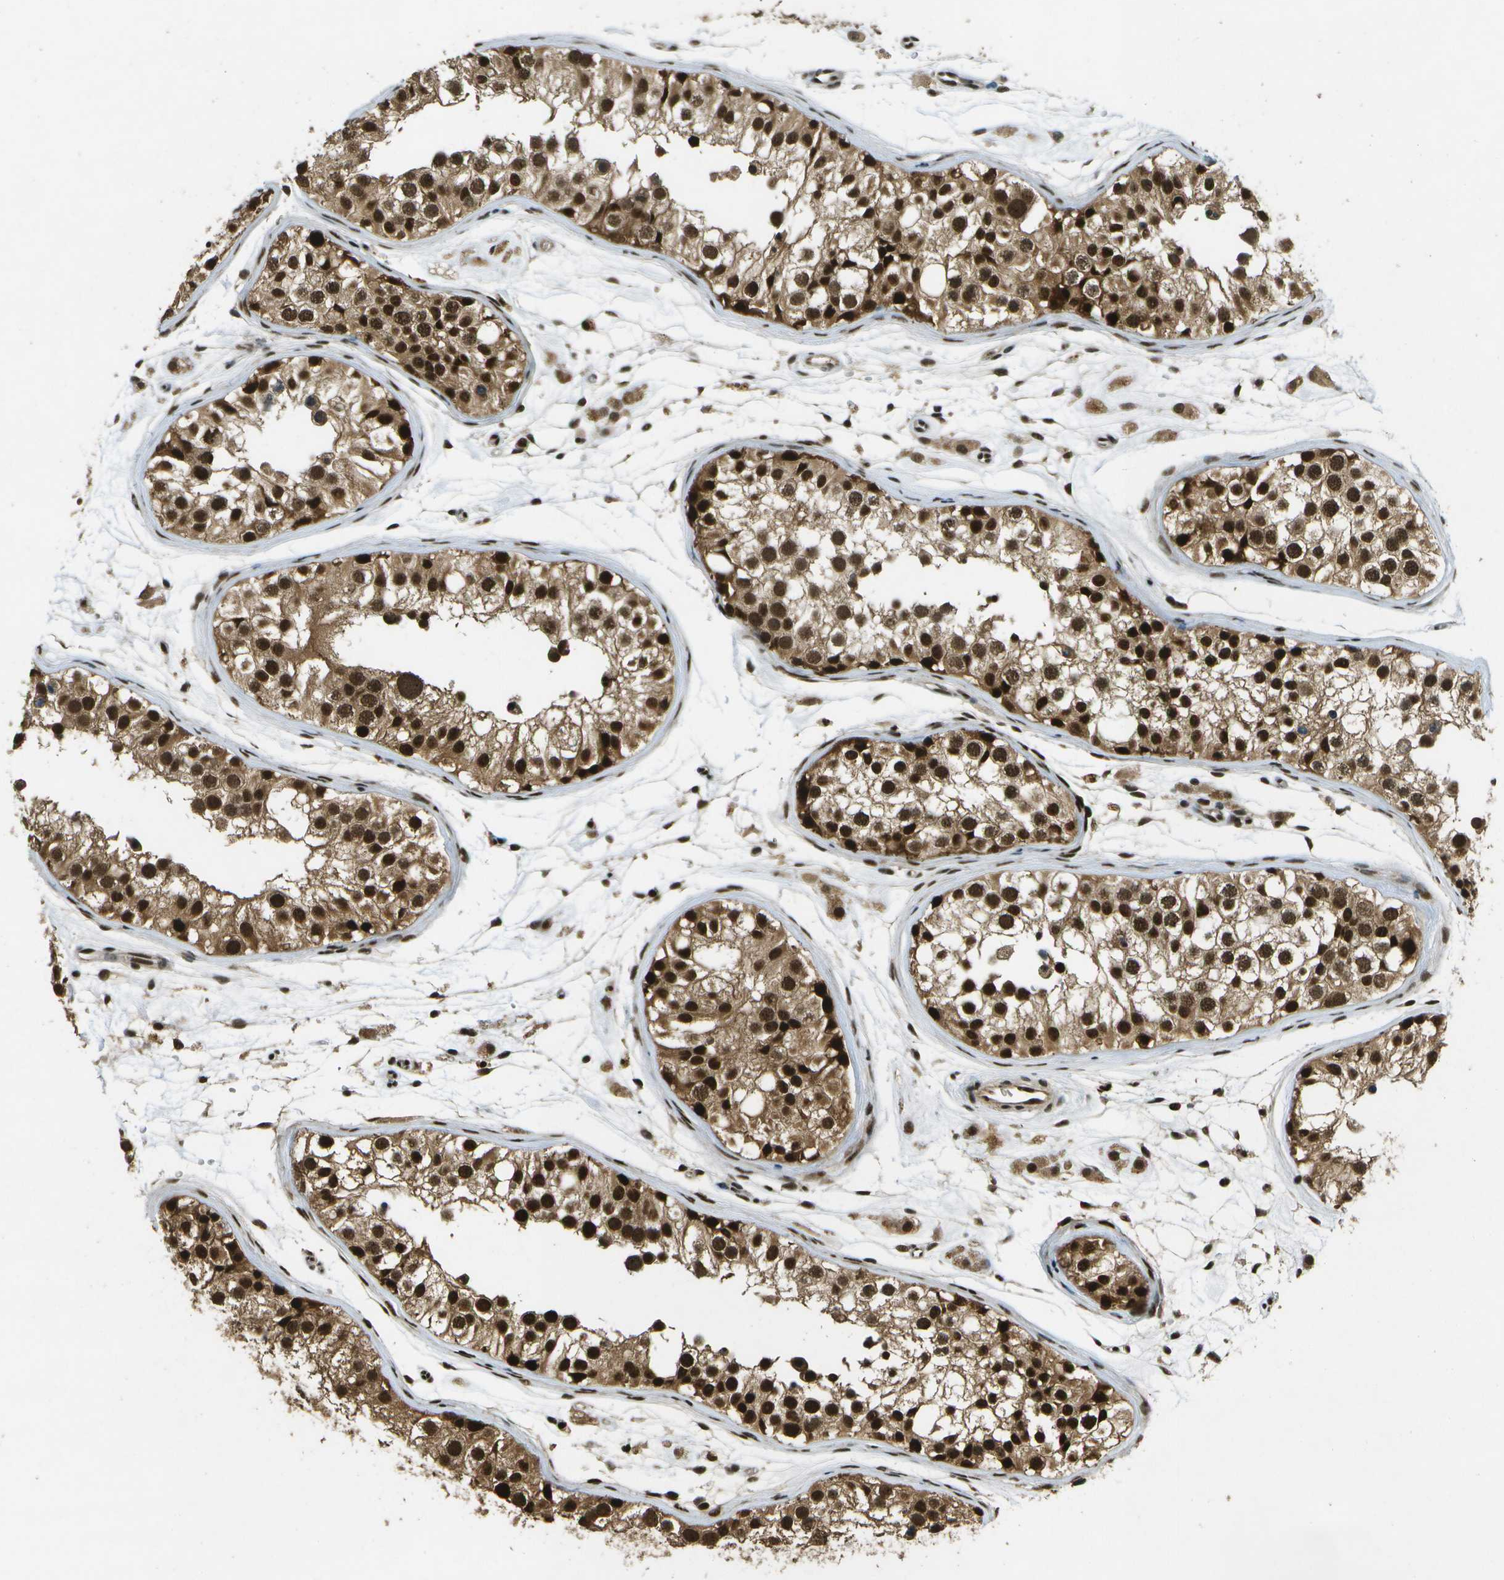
{"staining": {"intensity": "strong", "quantity": ">75%", "location": "cytoplasmic/membranous,nuclear"}, "tissue": "testis", "cell_type": "Cells in seminiferous ducts", "image_type": "normal", "snomed": [{"axis": "morphology", "description": "Normal tissue, NOS"}, {"axis": "morphology", "description": "Adenocarcinoma, metastatic, NOS"}, {"axis": "topography", "description": "Testis"}], "caption": "DAB immunohistochemical staining of normal testis shows strong cytoplasmic/membranous,nuclear protein staining in about >75% of cells in seminiferous ducts.", "gene": "GANC", "patient": {"sex": "male", "age": 26}}